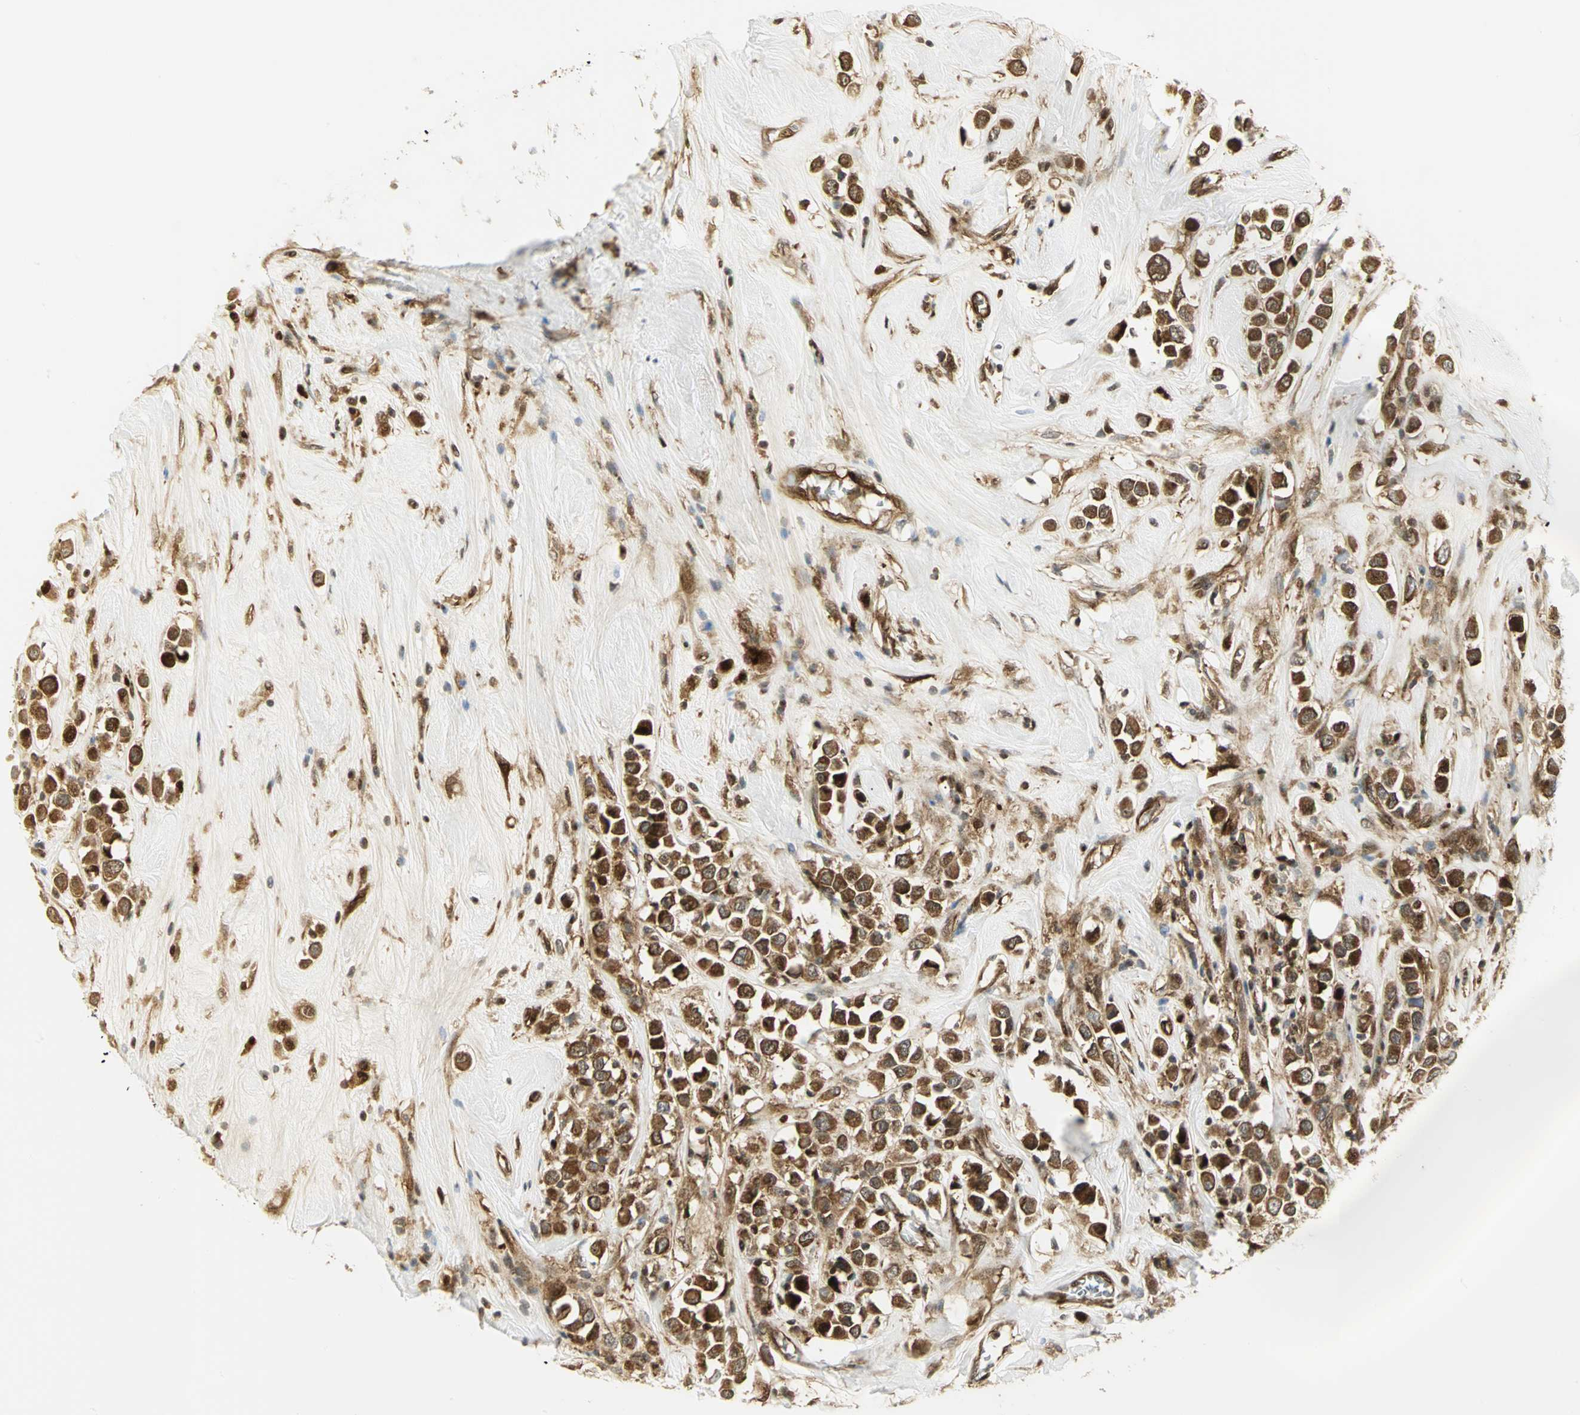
{"staining": {"intensity": "moderate", "quantity": ">75%", "location": "cytoplasmic/membranous"}, "tissue": "breast cancer", "cell_type": "Tumor cells", "image_type": "cancer", "snomed": [{"axis": "morphology", "description": "Duct carcinoma"}, {"axis": "topography", "description": "Breast"}], "caption": "Immunohistochemistry histopathology image of neoplastic tissue: breast invasive ductal carcinoma stained using immunohistochemistry (IHC) demonstrates medium levels of moderate protein expression localized specifically in the cytoplasmic/membranous of tumor cells, appearing as a cytoplasmic/membranous brown color.", "gene": "EEA1", "patient": {"sex": "female", "age": 61}}